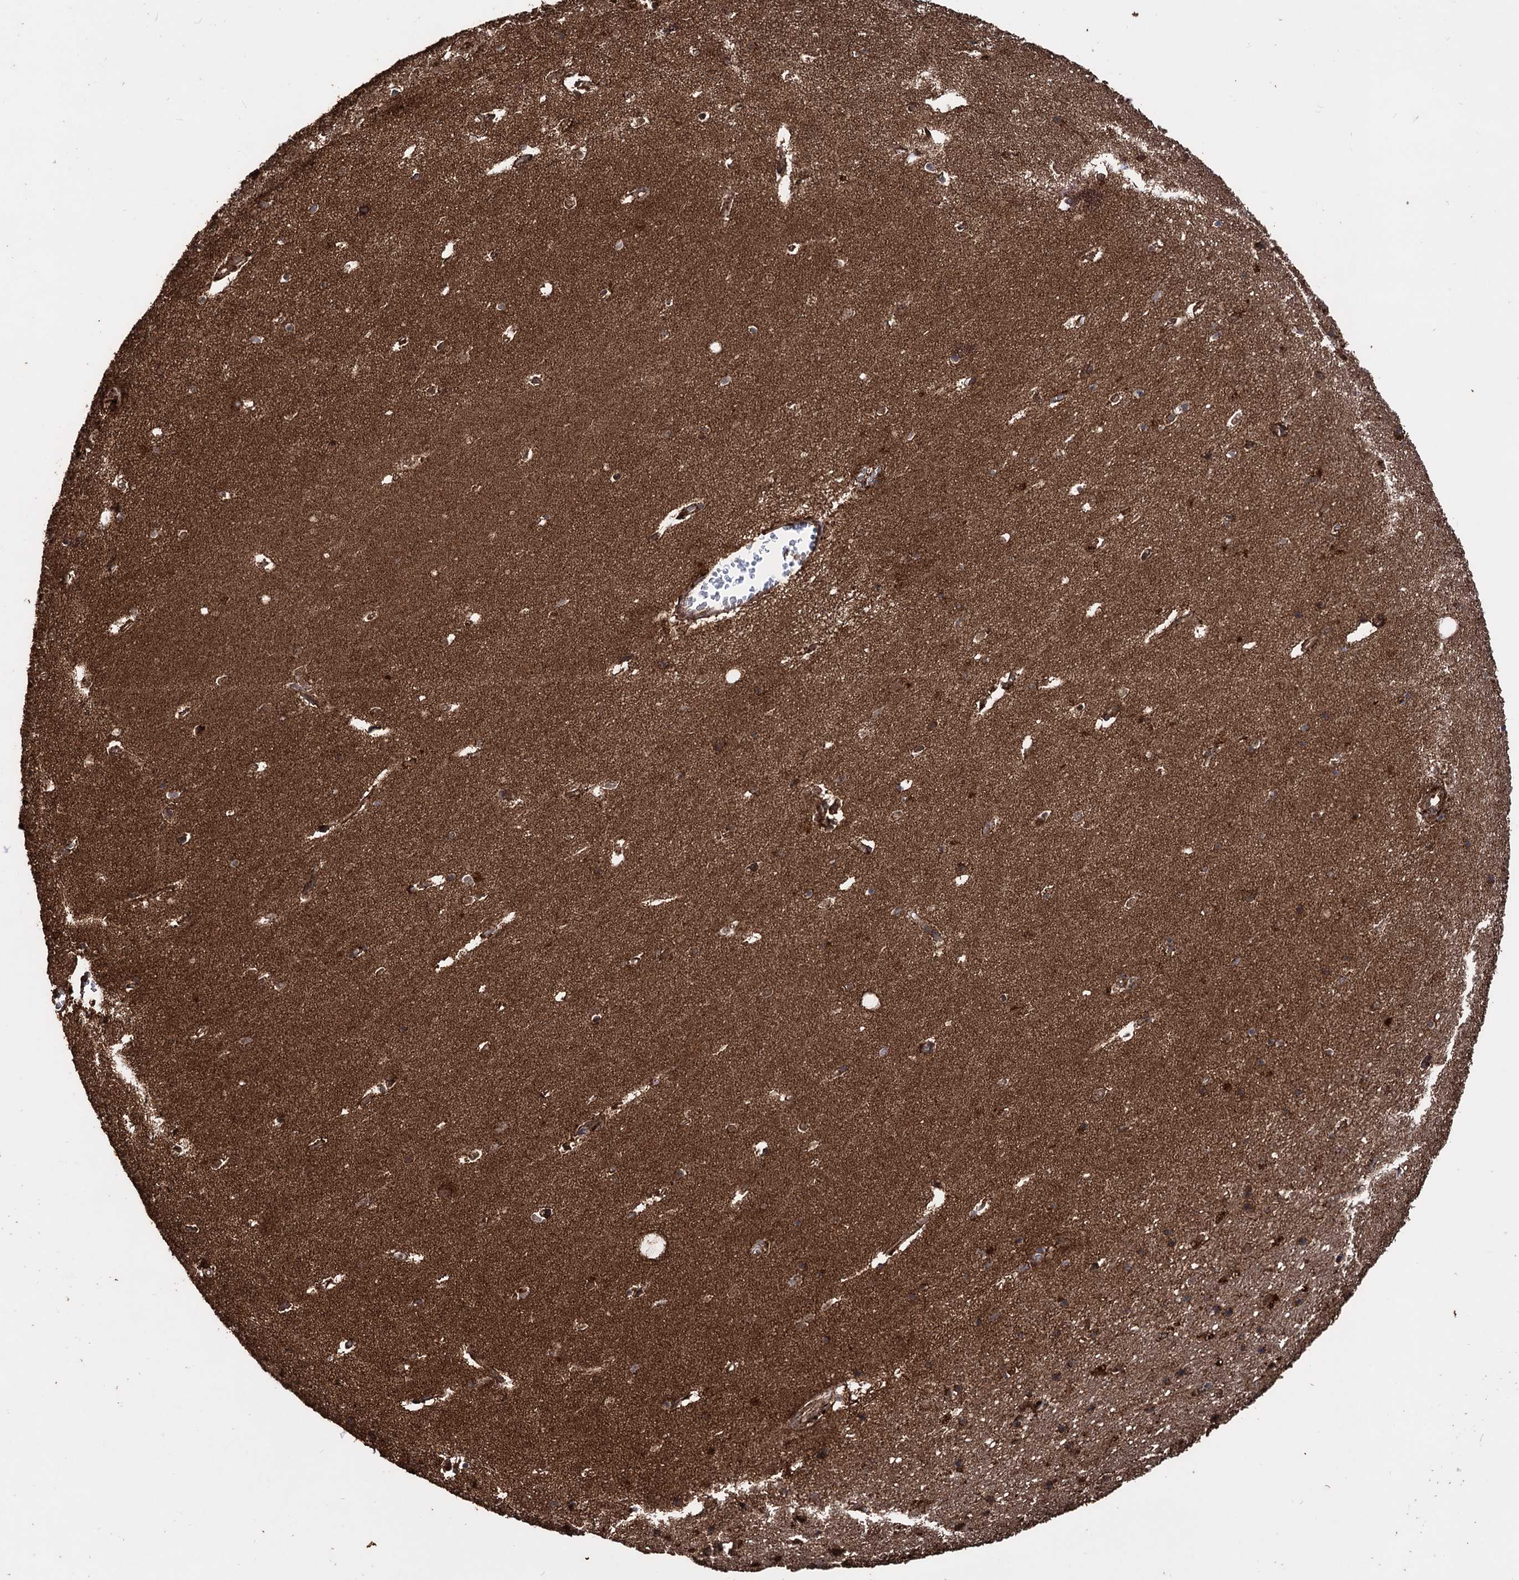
{"staining": {"intensity": "strong", "quantity": "25%-75%", "location": "cytoplasmic/membranous"}, "tissue": "hippocampus", "cell_type": "Glial cells", "image_type": "normal", "snomed": [{"axis": "morphology", "description": "Normal tissue, NOS"}, {"axis": "topography", "description": "Hippocampus"}], "caption": "Benign hippocampus exhibits strong cytoplasmic/membranous staining in approximately 25%-75% of glial cells.", "gene": "IPO4", "patient": {"sex": "female", "age": 64}}